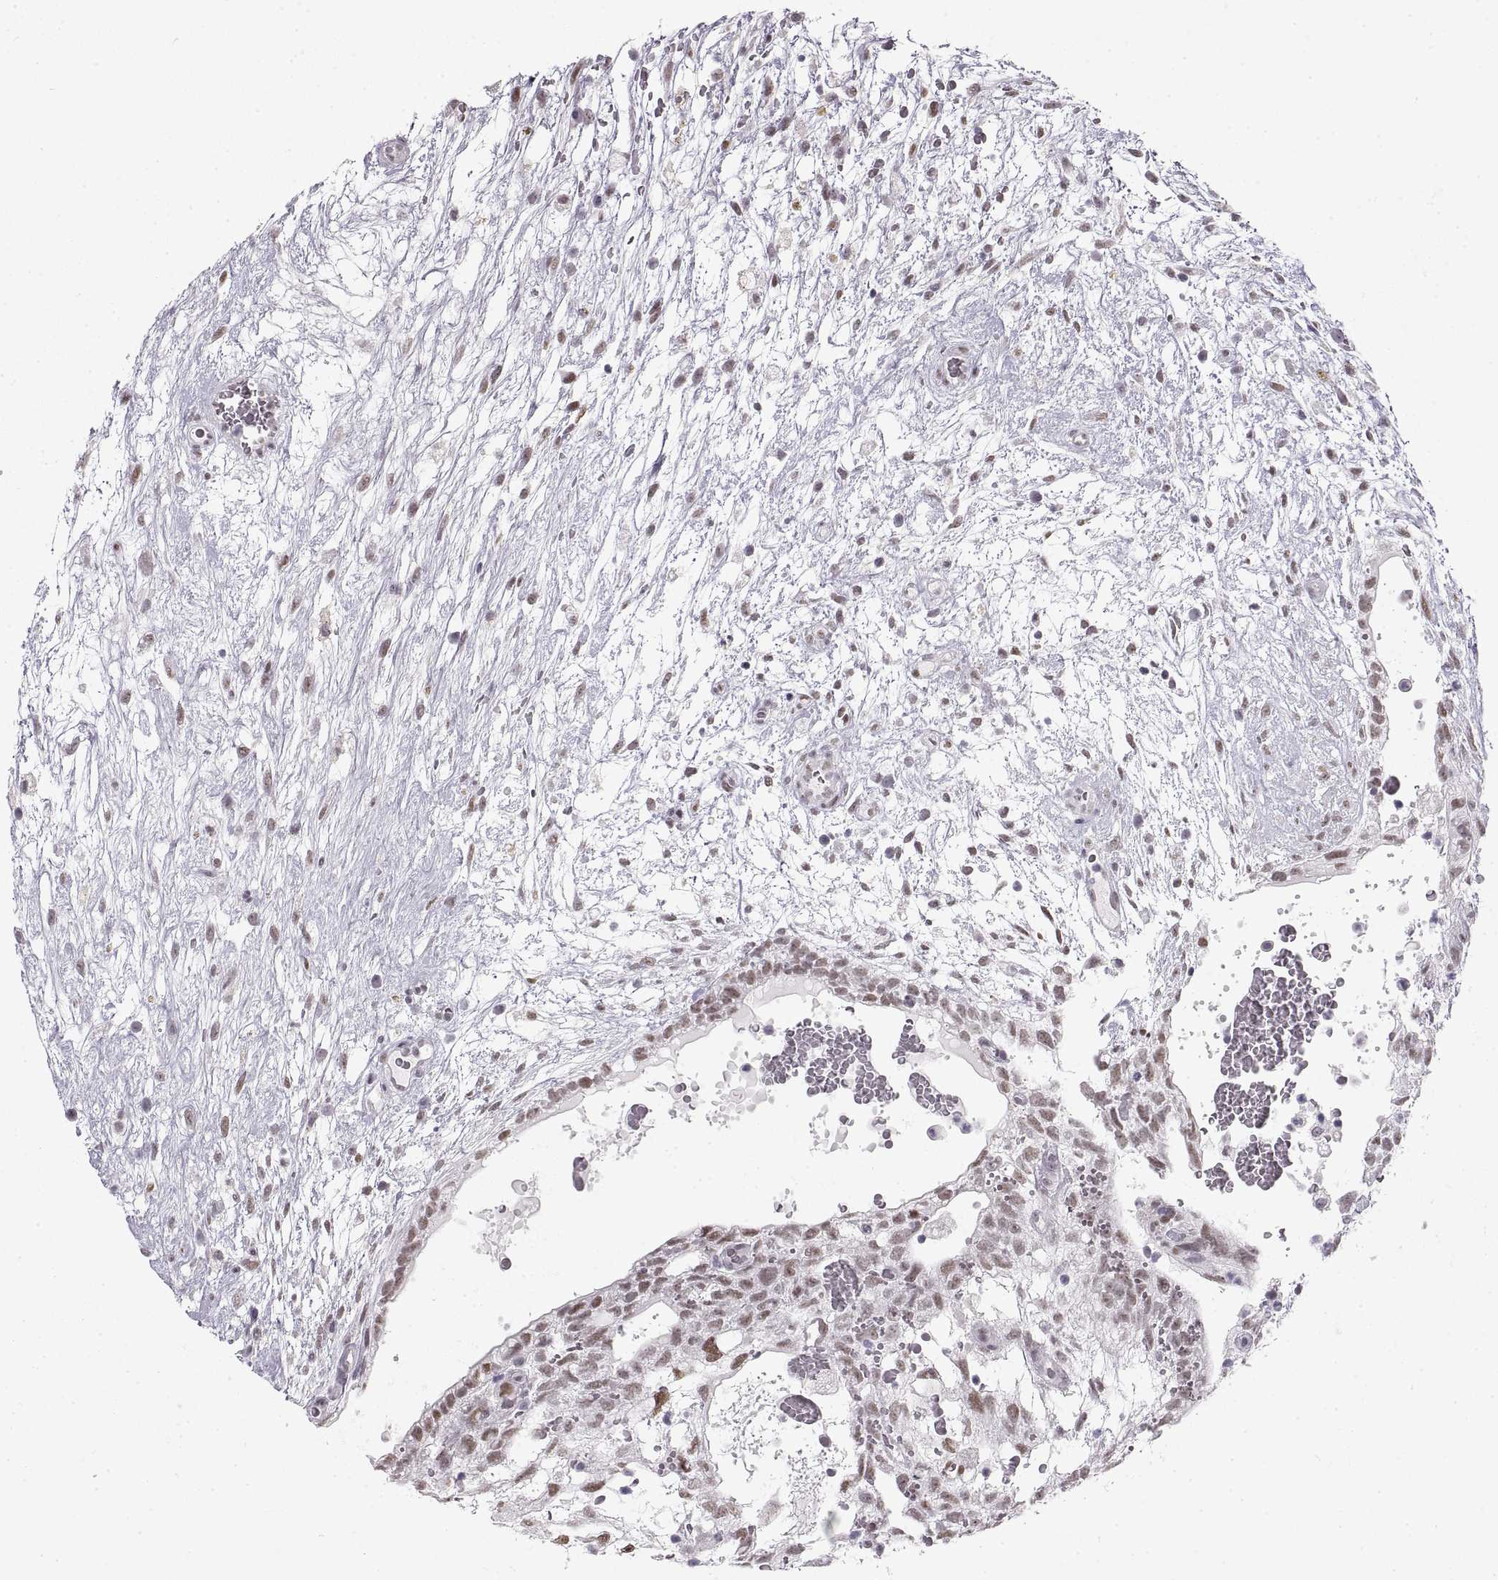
{"staining": {"intensity": "moderate", "quantity": ">75%", "location": "nuclear"}, "tissue": "testis cancer", "cell_type": "Tumor cells", "image_type": "cancer", "snomed": [{"axis": "morphology", "description": "Normal tissue, NOS"}, {"axis": "morphology", "description": "Carcinoma, Embryonal, NOS"}, {"axis": "topography", "description": "Testis"}], "caption": "Protein staining of testis cancer (embryonal carcinoma) tissue shows moderate nuclear positivity in approximately >75% of tumor cells. The staining is performed using DAB (3,3'-diaminobenzidine) brown chromogen to label protein expression. The nuclei are counter-stained blue using hematoxylin.", "gene": "NANOS3", "patient": {"sex": "male", "age": 32}}